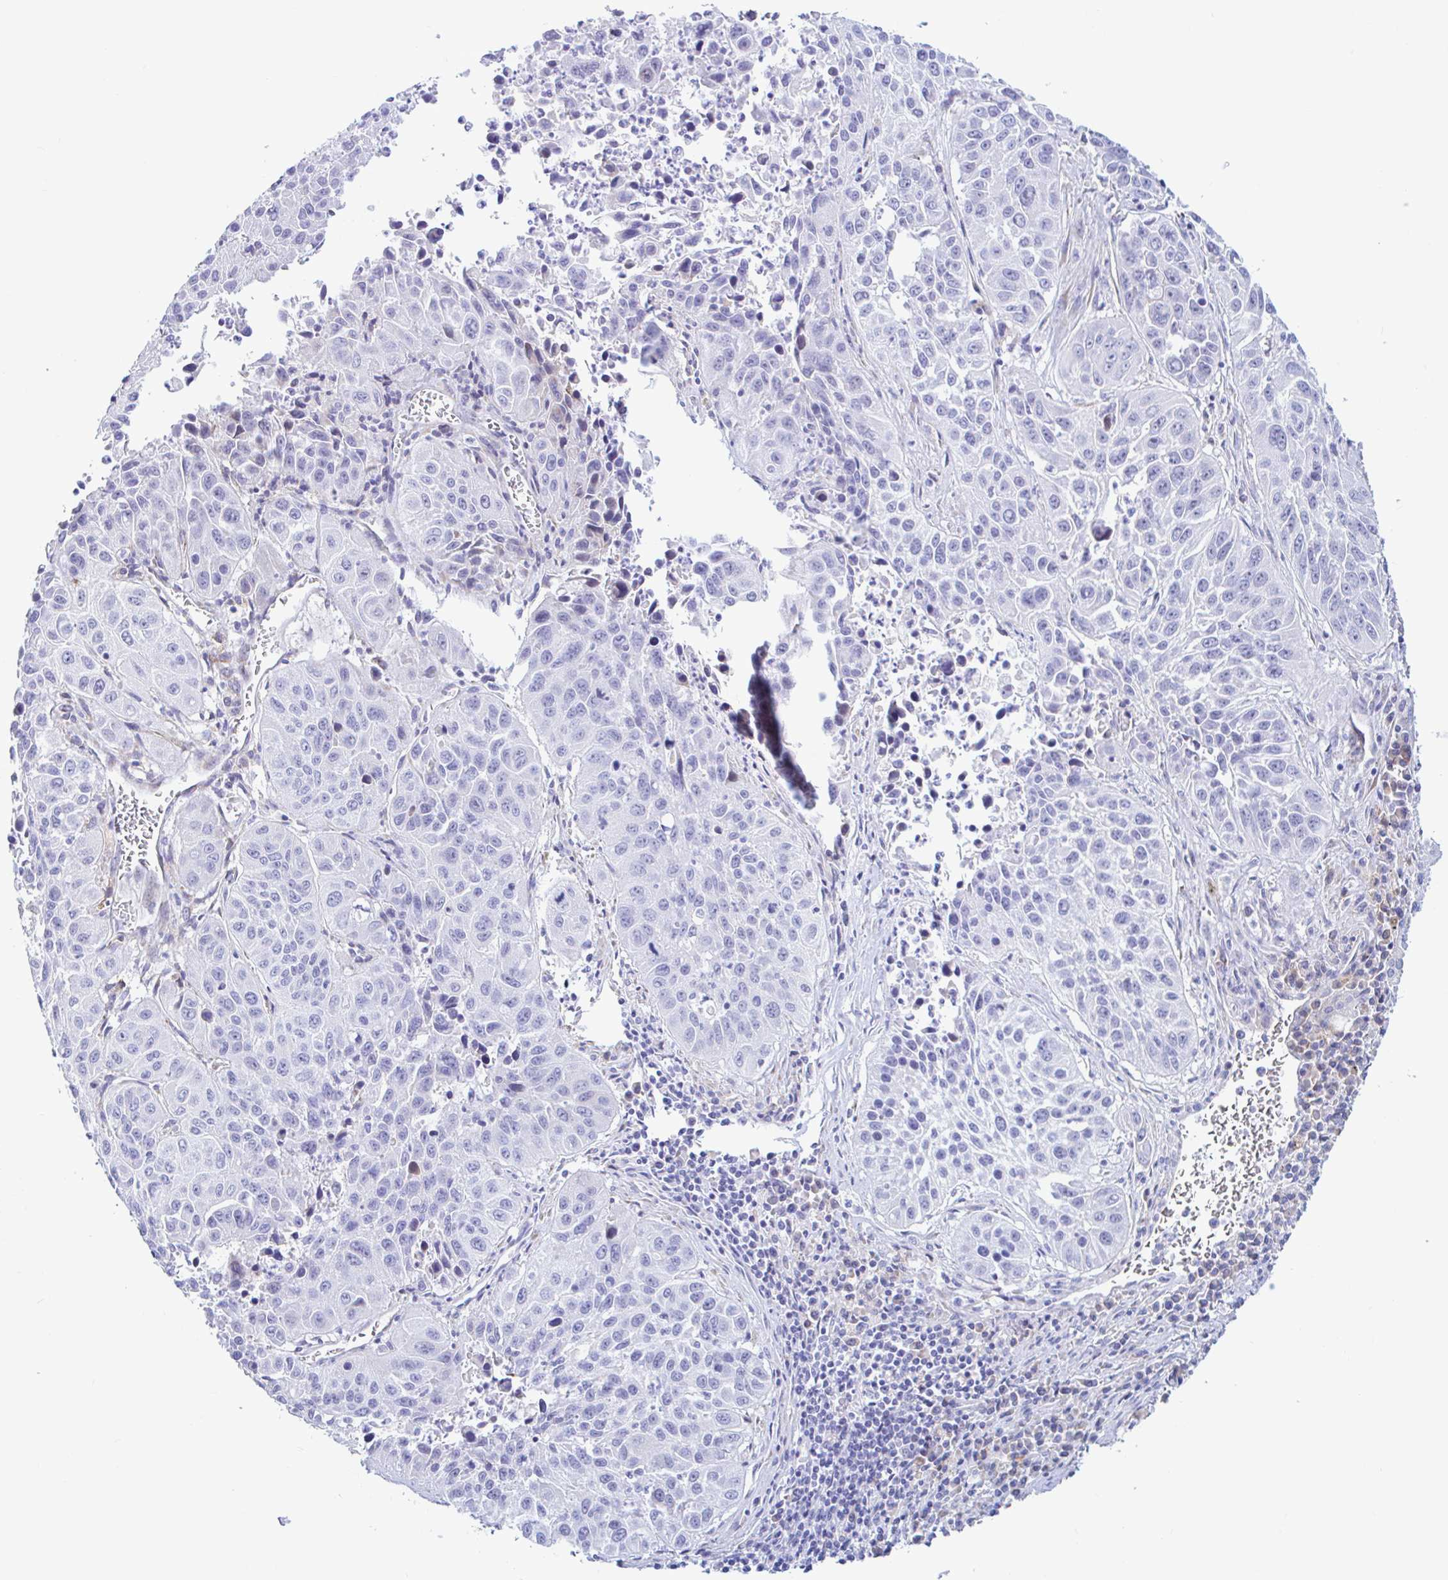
{"staining": {"intensity": "negative", "quantity": "none", "location": "none"}, "tissue": "lung cancer", "cell_type": "Tumor cells", "image_type": "cancer", "snomed": [{"axis": "morphology", "description": "Squamous cell carcinoma, NOS"}, {"axis": "topography", "description": "Lung"}], "caption": "A micrograph of human squamous cell carcinoma (lung) is negative for staining in tumor cells.", "gene": "NBPF3", "patient": {"sex": "female", "age": 61}}